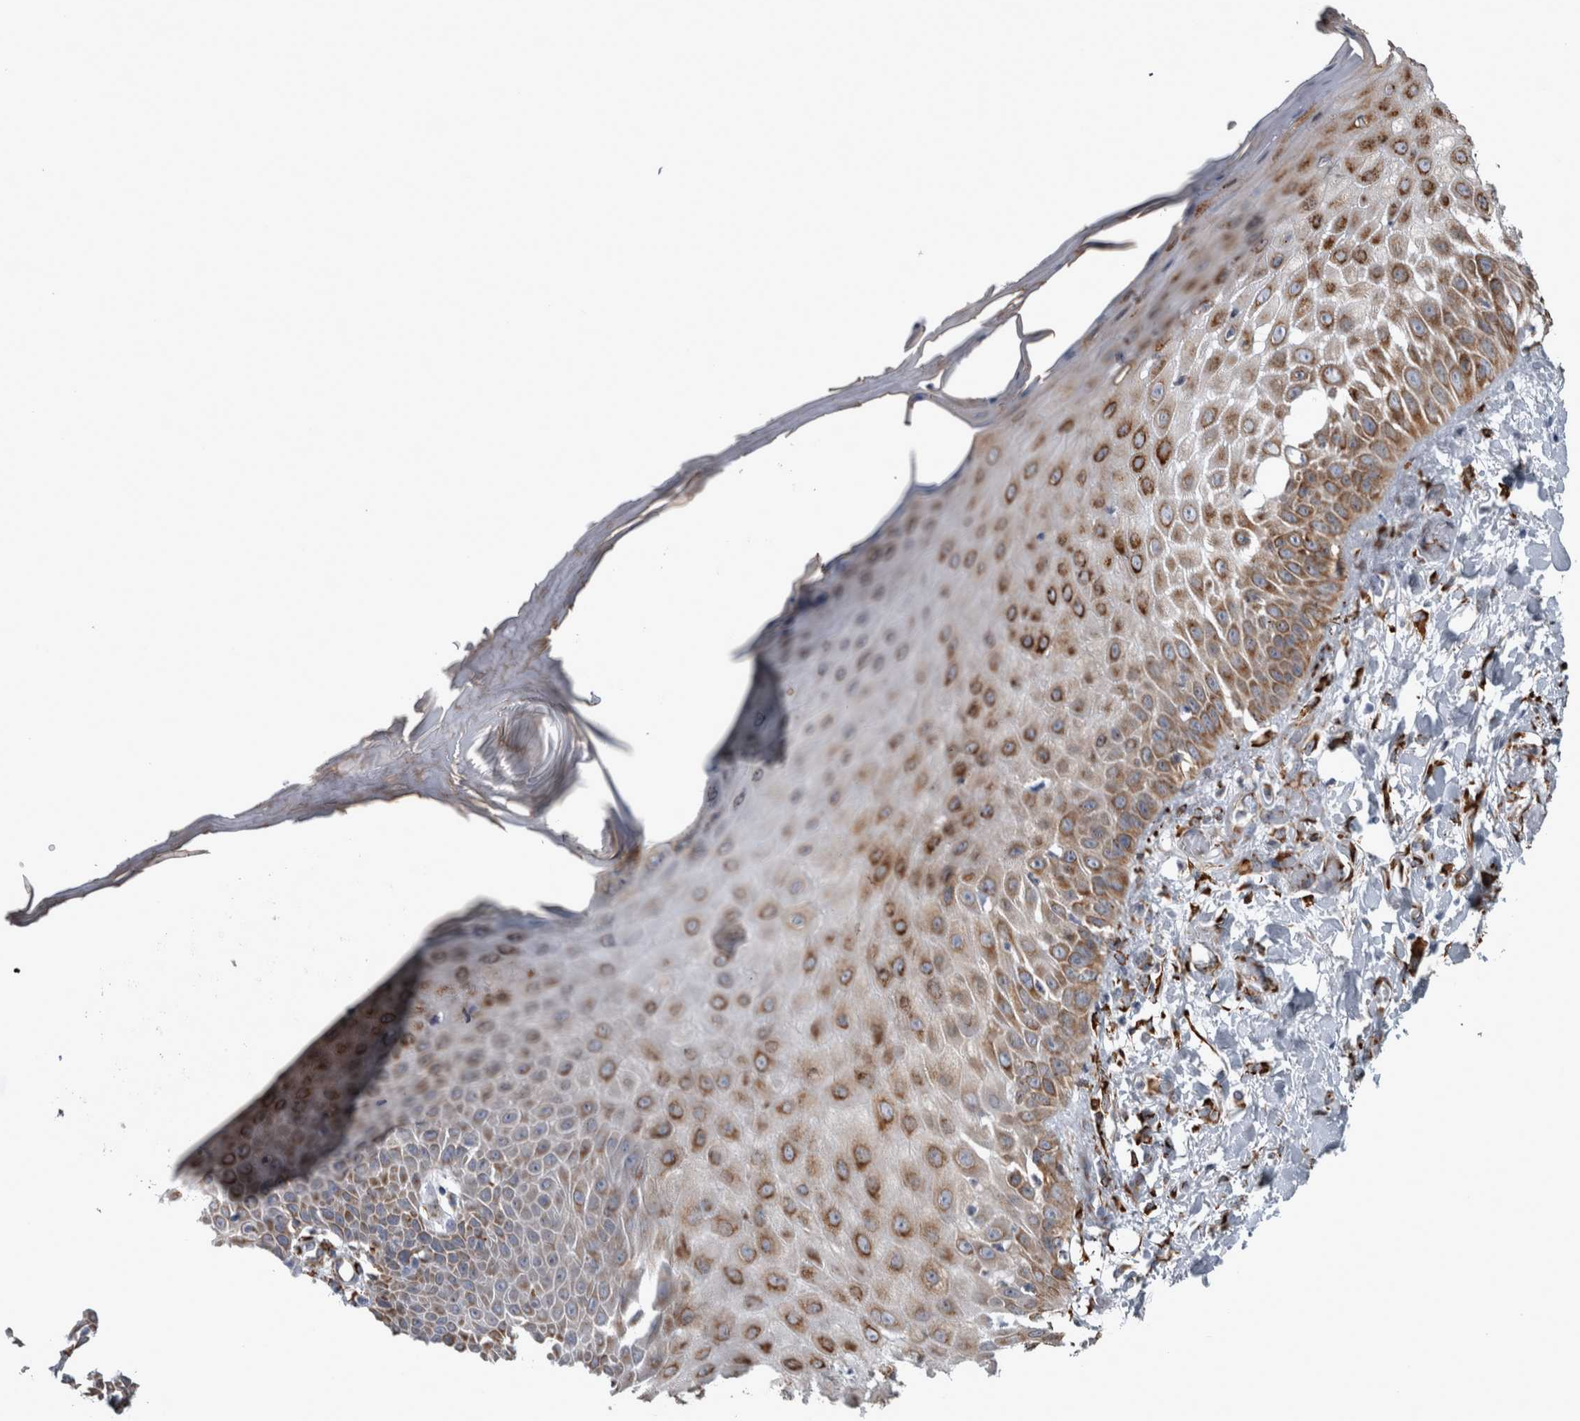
{"staining": {"intensity": "strong", "quantity": ">75%", "location": "cytoplasmic/membranous"}, "tissue": "skin", "cell_type": "Fibroblasts", "image_type": "normal", "snomed": [{"axis": "morphology", "description": "Normal tissue, NOS"}, {"axis": "morphology", "description": "Inflammation, NOS"}, {"axis": "topography", "description": "Skin"}], "caption": "Immunohistochemical staining of unremarkable human skin demonstrates >75% levels of strong cytoplasmic/membranous protein expression in about >75% of fibroblasts.", "gene": "FHIP2B", "patient": {"sex": "female", "age": 44}}